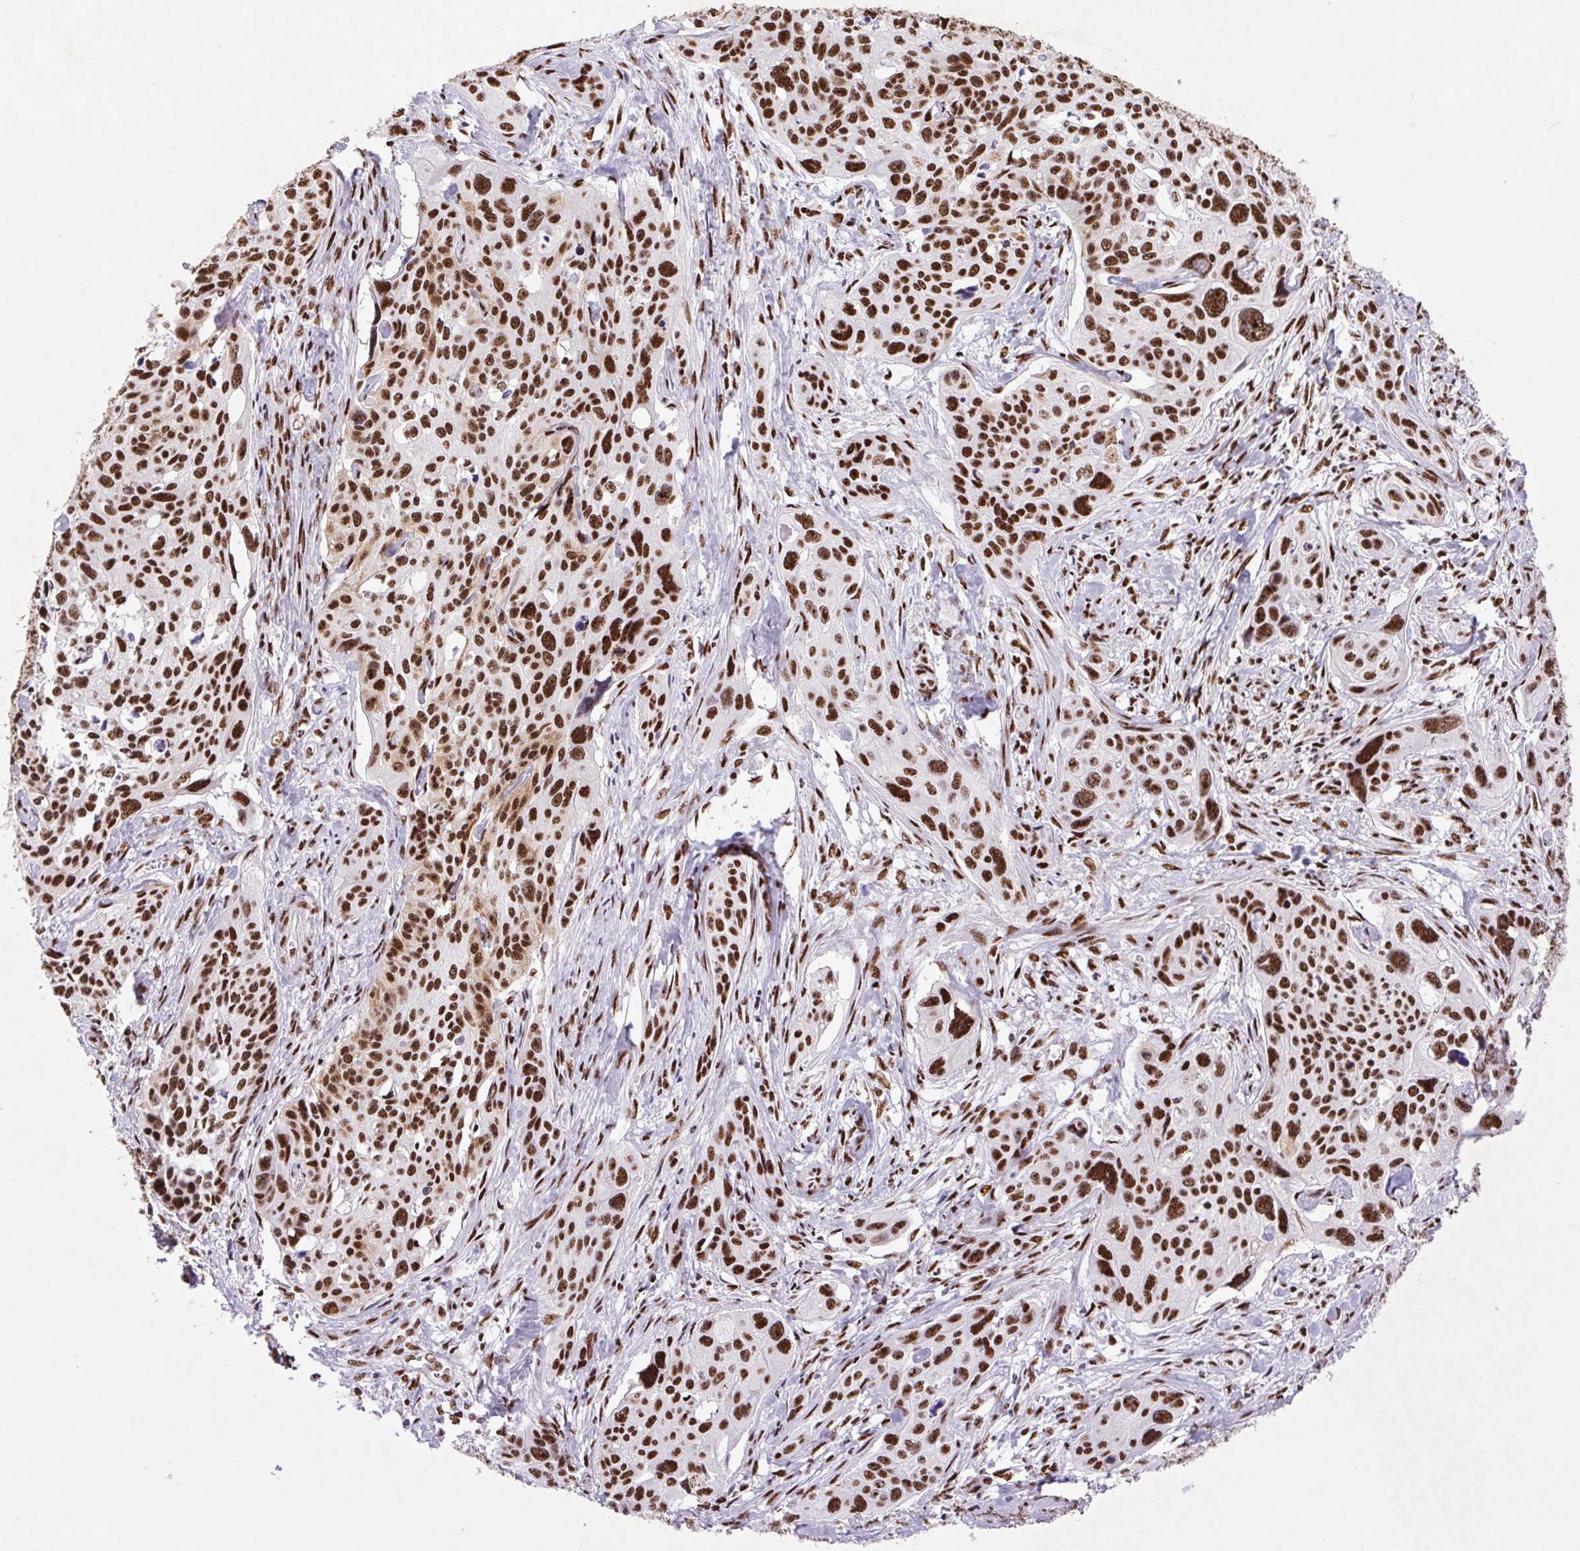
{"staining": {"intensity": "strong", "quantity": ">75%", "location": "nuclear"}, "tissue": "cervical cancer", "cell_type": "Tumor cells", "image_type": "cancer", "snomed": [{"axis": "morphology", "description": "Squamous cell carcinoma, NOS"}, {"axis": "topography", "description": "Cervix"}], "caption": "This image shows squamous cell carcinoma (cervical) stained with immunohistochemistry to label a protein in brown. The nuclear of tumor cells show strong positivity for the protein. Nuclei are counter-stained blue.", "gene": "LDLRAD4", "patient": {"sex": "female", "age": 31}}